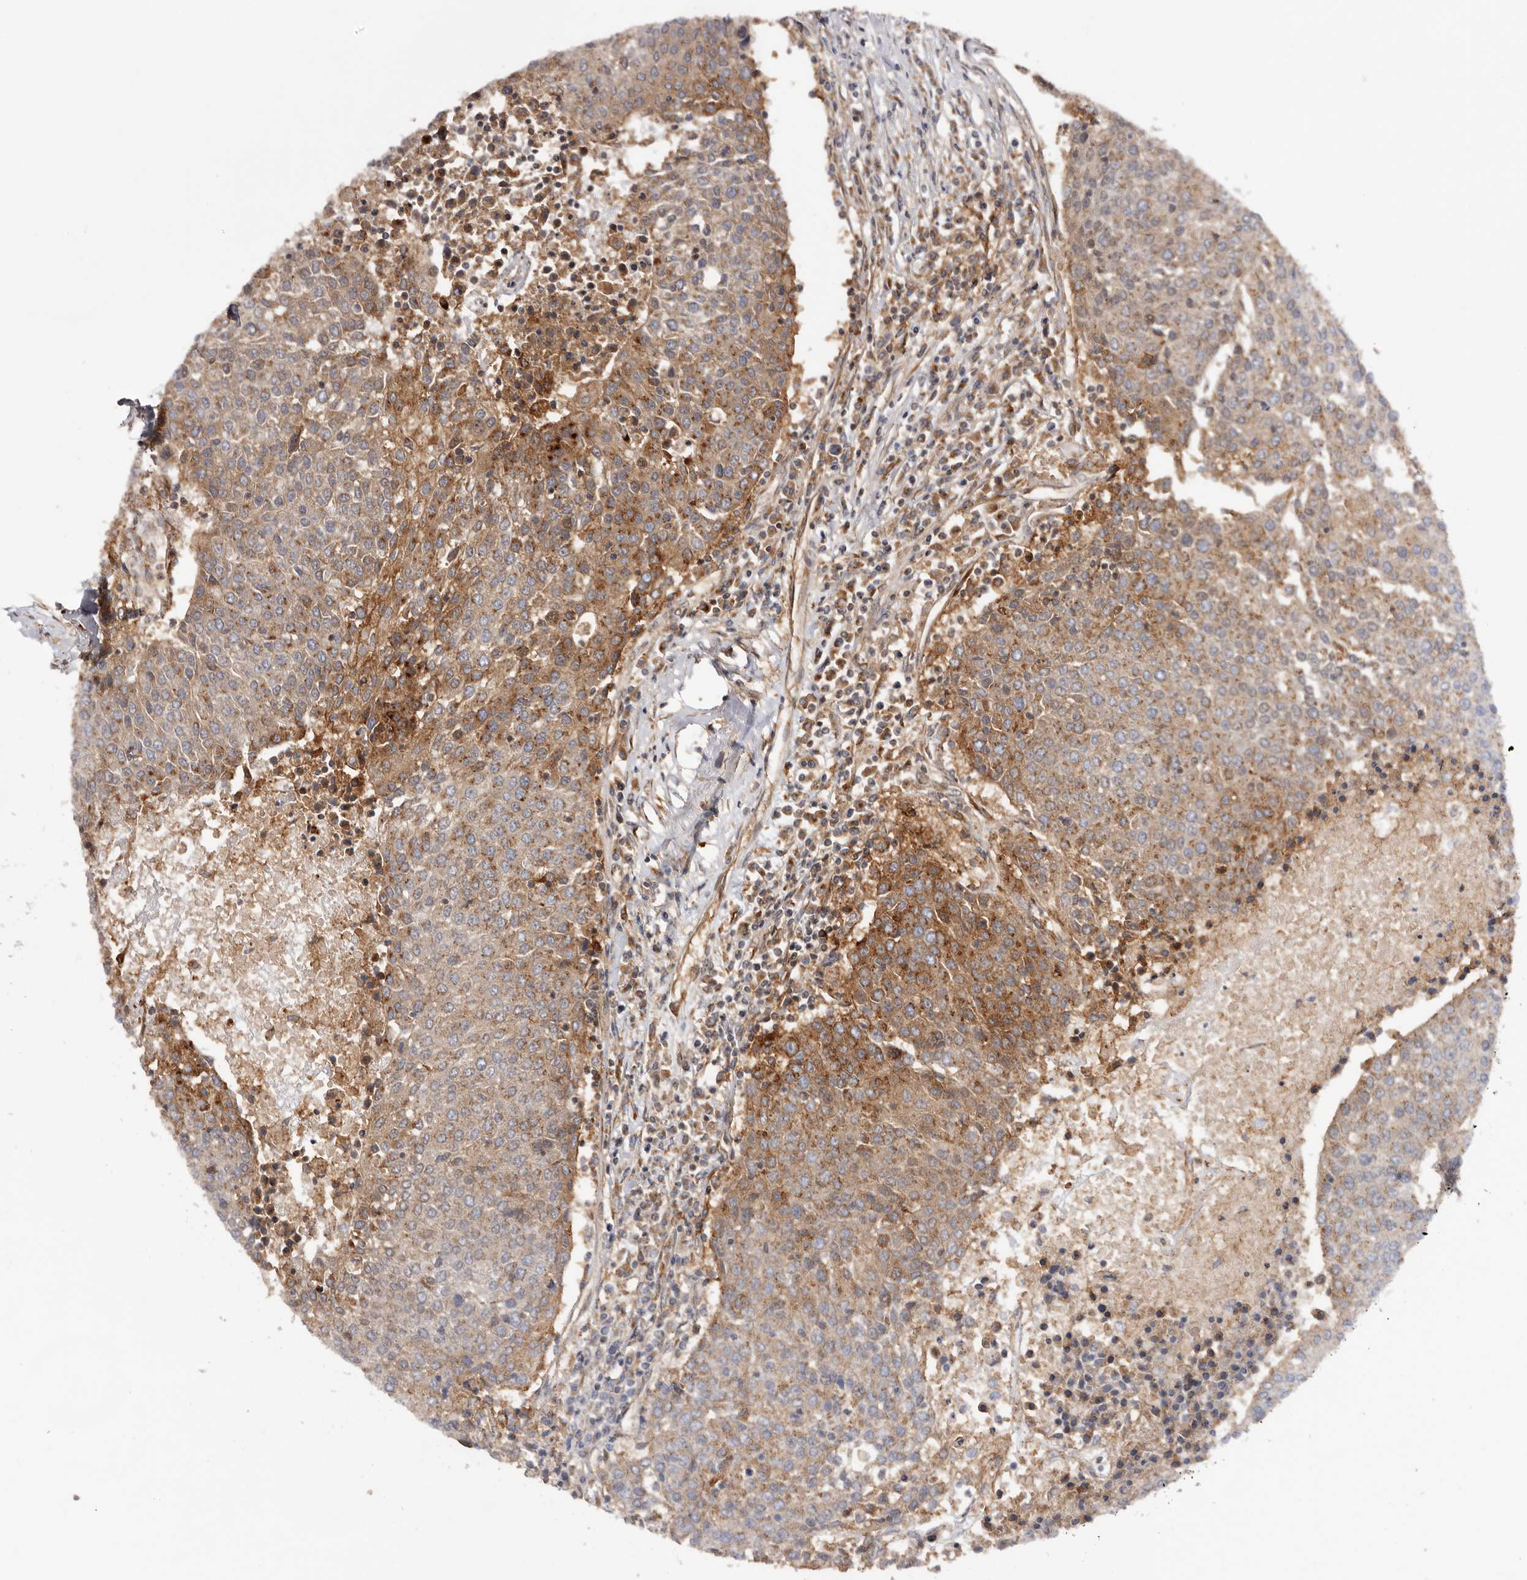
{"staining": {"intensity": "strong", "quantity": "25%-75%", "location": "cytoplasmic/membranous"}, "tissue": "urothelial cancer", "cell_type": "Tumor cells", "image_type": "cancer", "snomed": [{"axis": "morphology", "description": "Urothelial carcinoma, High grade"}, {"axis": "topography", "description": "Urinary bladder"}], "caption": "Immunohistochemistry photomicrograph of urothelial cancer stained for a protein (brown), which reveals high levels of strong cytoplasmic/membranous expression in approximately 25%-75% of tumor cells.", "gene": "GPR27", "patient": {"sex": "female", "age": 85}}